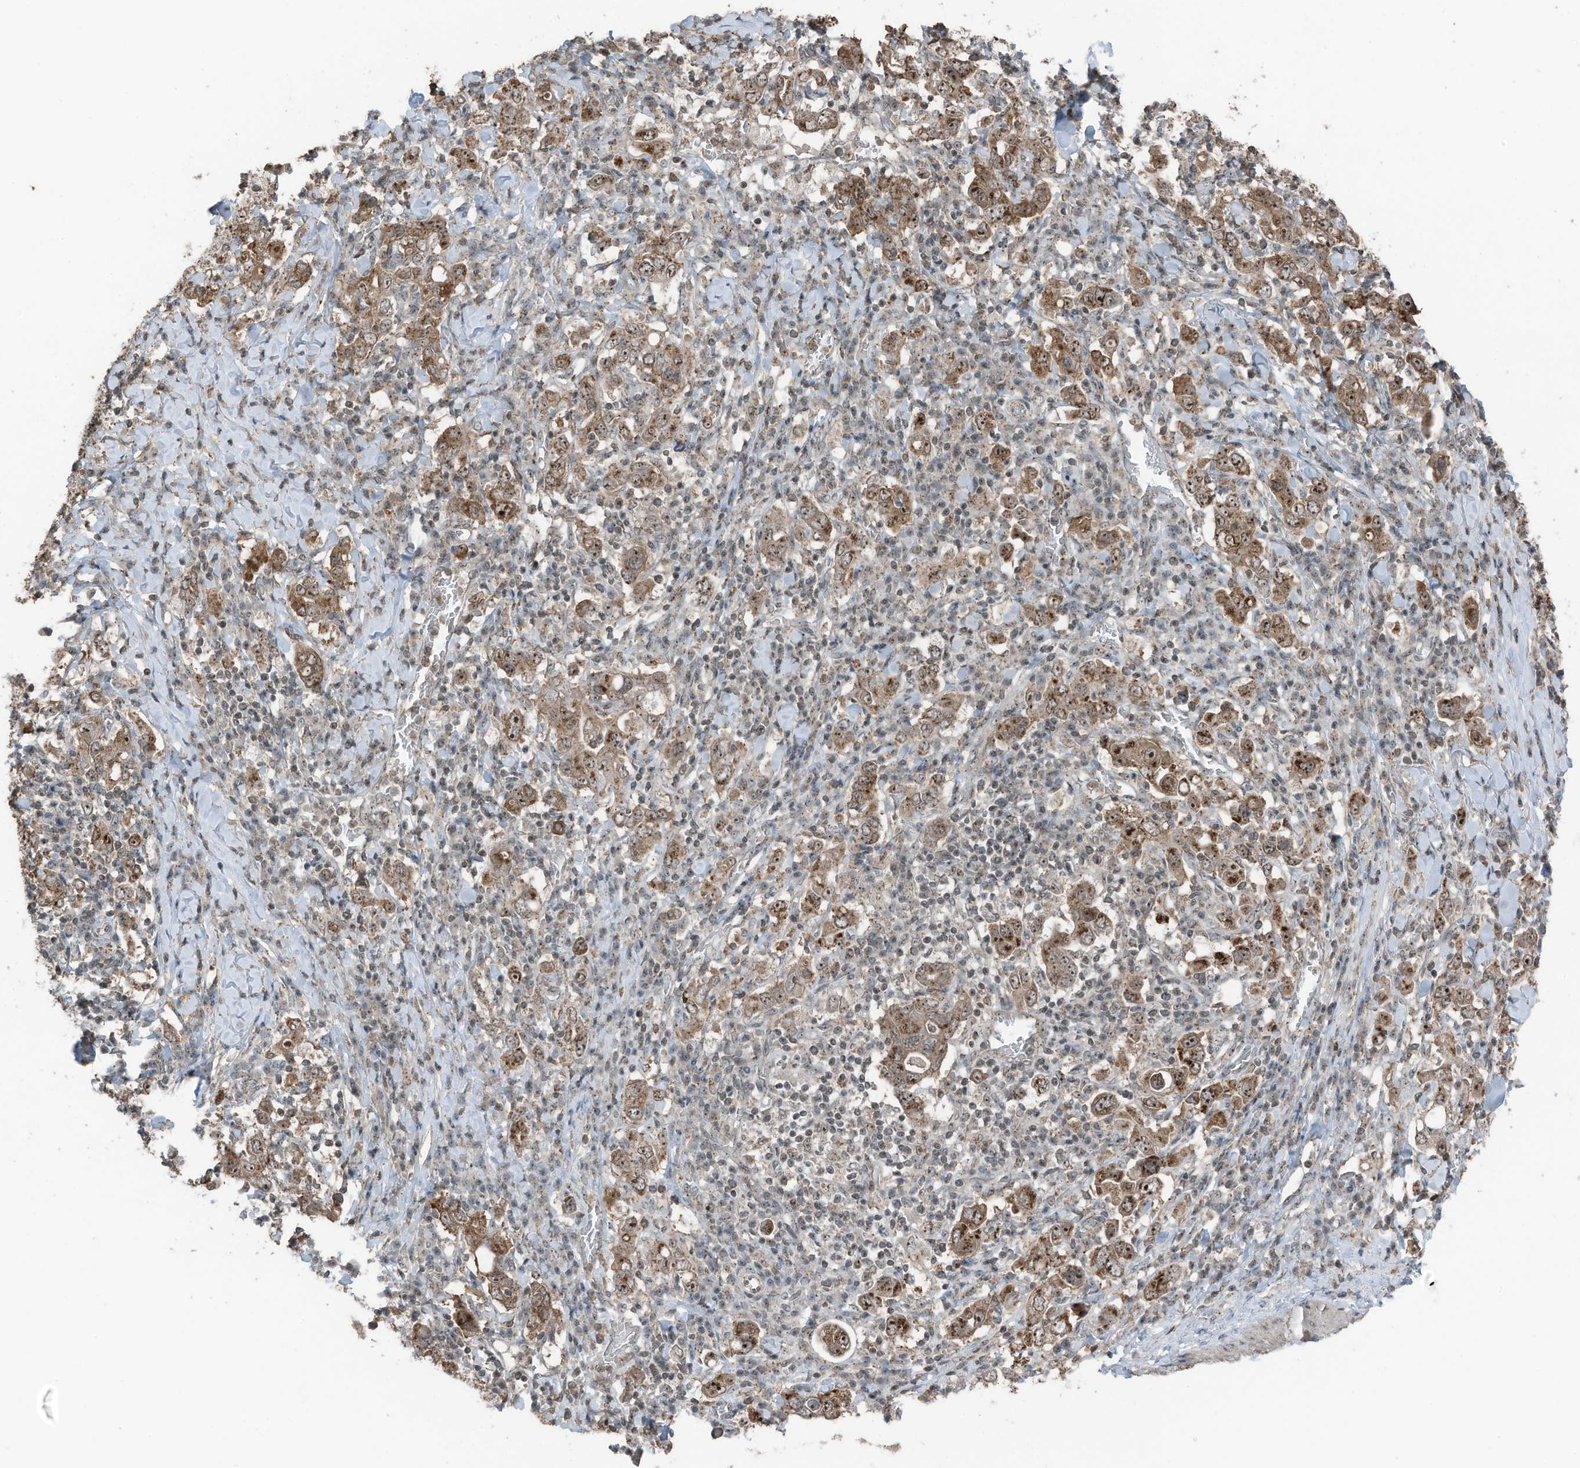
{"staining": {"intensity": "moderate", "quantity": ">75%", "location": "cytoplasmic/membranous,nuclear"}, "tissue": "stomach cancer", "cell_type": "Tumor cells", "image_type": "cancer", "snomed": [{"axis": "morphology", "description": "Adenocarcinoma, NOS"}, {"axis": "topography", "description": "Stomach, upper"}], "caption": "IHC histopathology image of neoplastic tissue: human adenocarcinoma (stomach) stained using immunohistochemistry exhibits medium levels of moderate protein expression localized specifically in the cytoplasmic/membranous and nuclear of tumor cells, appearing as a cytoplasmic/membranous and nuclear brown color.", "gene": "UTP3", "patient": {"sex": "male", "age": 62}}